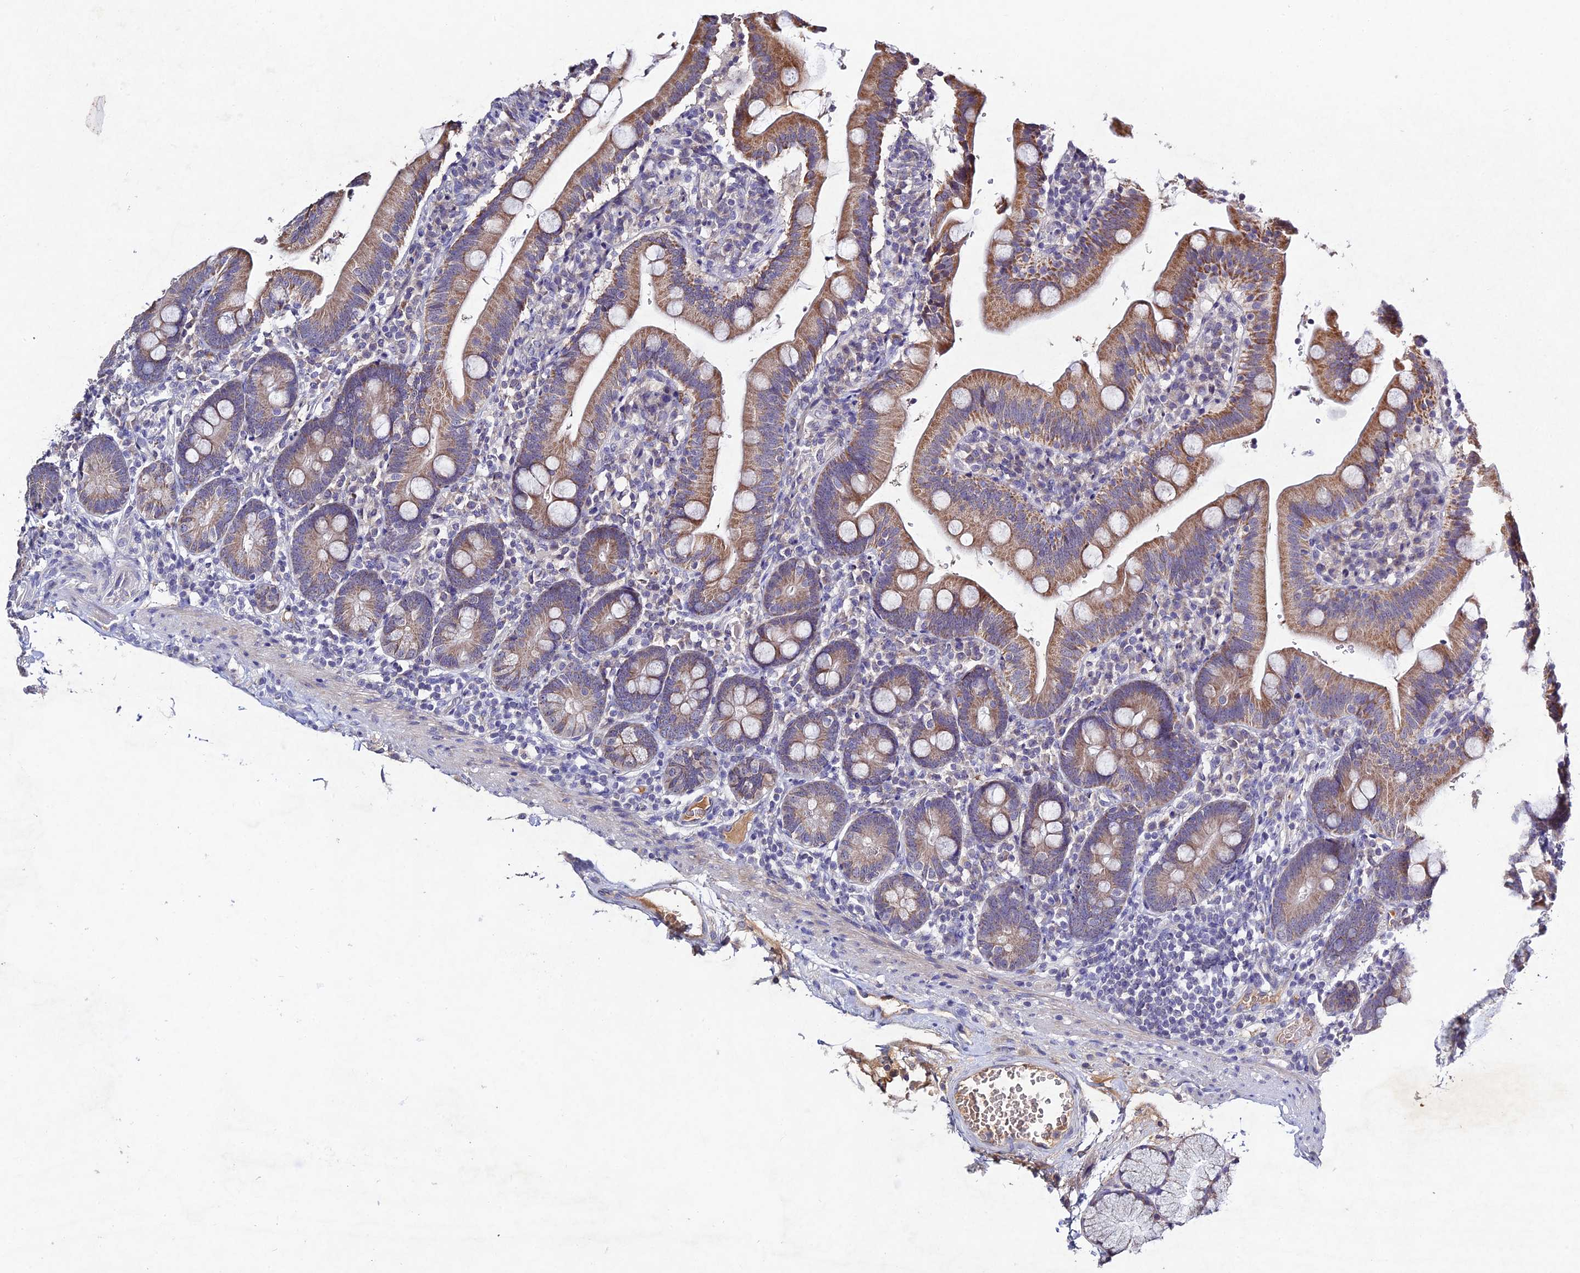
{"staining": {"intensity": "strong", "quantity": "25%-75%", "location": "cytoplasmic/membranous"}, "tissue": "duodenum", "cell_type": "Glandular cells", "image_type": "normal", "snomed": [{"axis": "morphology", "description": "Normal tissue, NOS"}, {"axis": "topography", "description": "Duodenum"}], "caption": "This photomicrograph exhibits IHC staining of benign human duodenum, with high strong cytoplasmic/membranous staining in approximately 25%-75% of glandular cells.", "gene": "CHST5", "patient": {"sex": "female", "age": 67}}